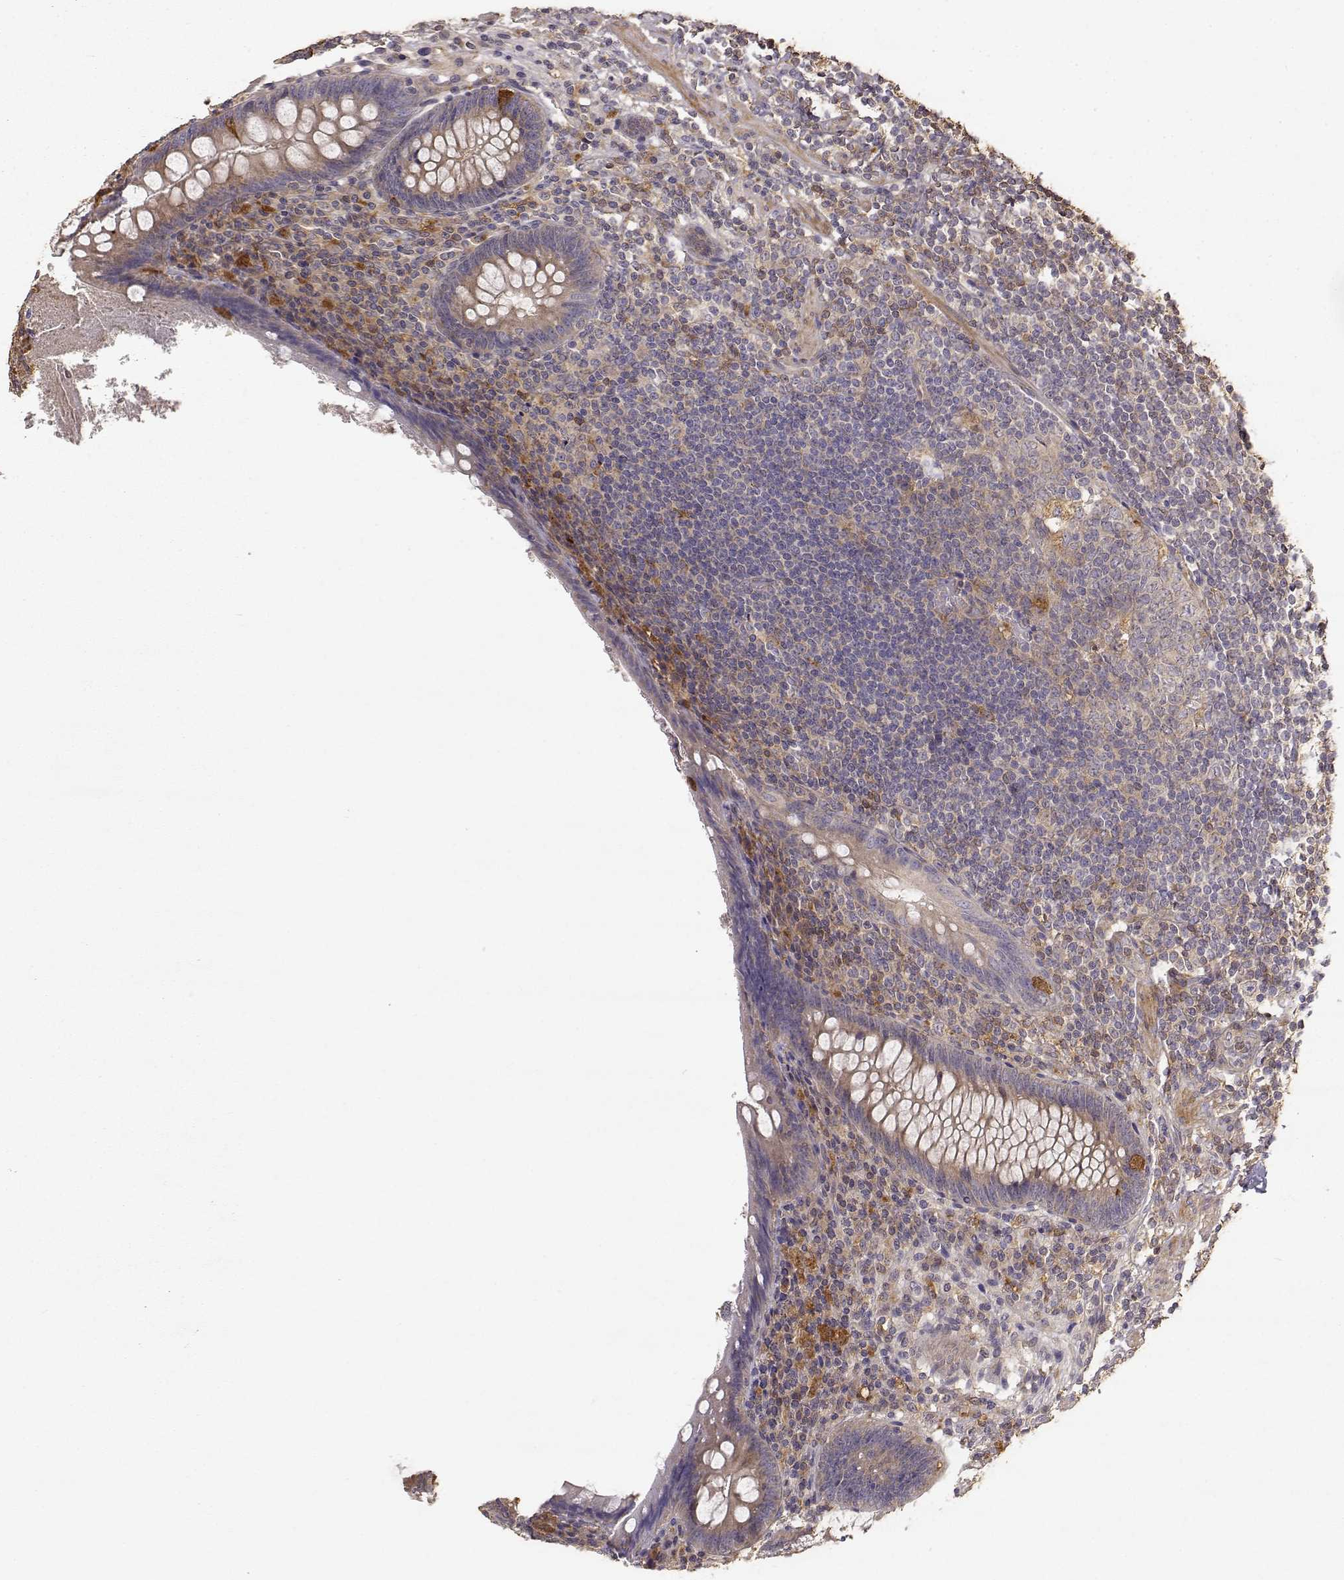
{"staining": {"intensity": "weak", "quantity": ">75%", "location": "cytoplasmic/membranous"}, "tissue": "appendix", "cell_type": "Glandular cells", "image_type": "normal", "snomed": [{"axis": "morphology", "description": "Normal tissue, NOS"}, {"axis": "topography", "description": "Appendix"}], "caption": "A brown stain shows weak cytoplasmic/membranous positivity of a protein in glandular cells of benign human appendix. (Stains: DAB in brown, nuclei in blue, Microscopy: brightfield microscopy at high magnification).", "gene": "CRIM1", "patient": {"sex": "male", "age": 47}}